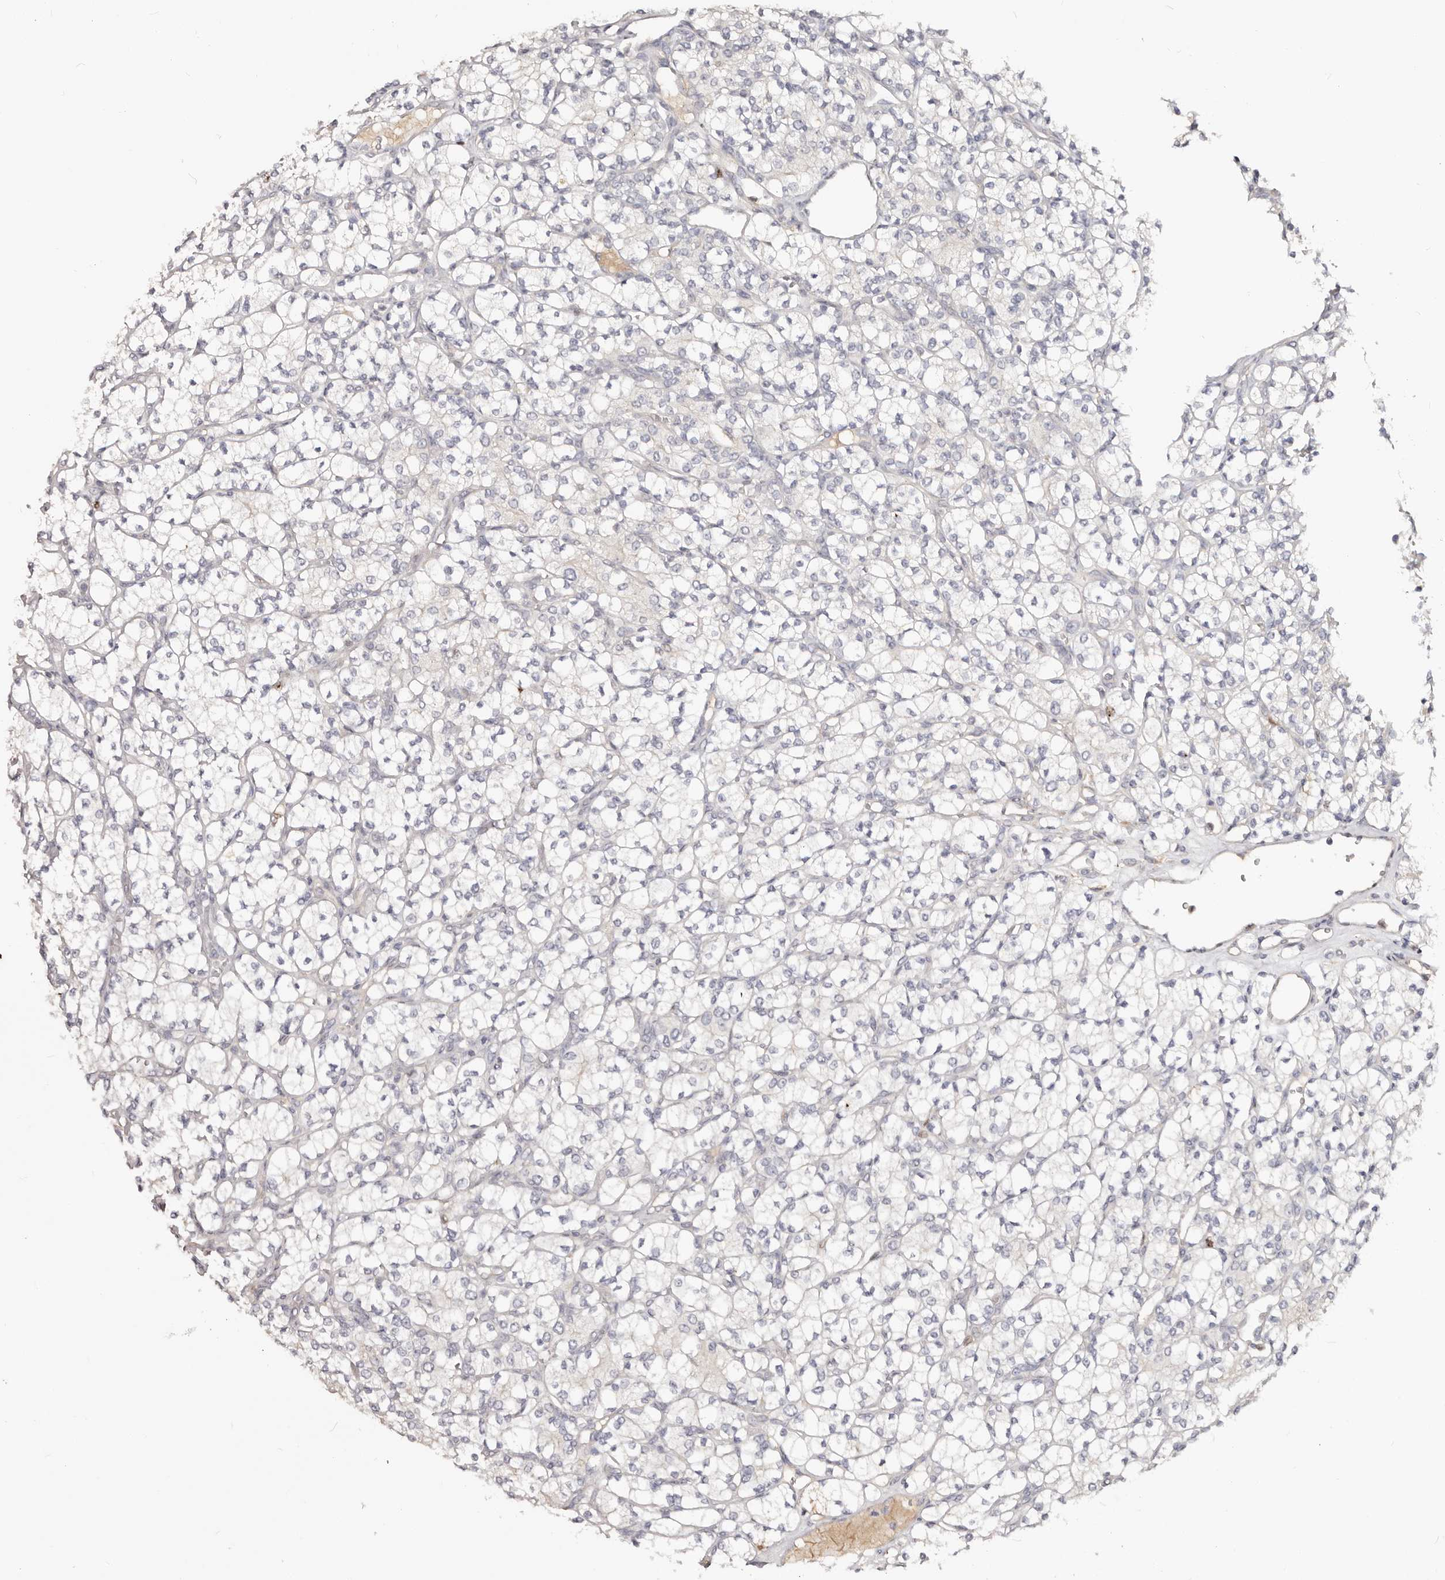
{"staining": {"intensity": "negative", "quantity": "none", "location": "none"}, "tissue": "renal cancer", "cell_type": "Tumor cells", "image_type": "cancer", "snomed": [{"axis": "morphology", "description": "Adenocarcinoma, NOS"}, {"axis": "topography", "description": "Kidney"}], "caption": "IHC micrograph of neoplastic tissue: adenocarcinoma (renal) stained with DAB reveals no significant protein positivity in tumor cells.", "gene": "CCDC190", "patient": {"sex": "male", "age": 77}}